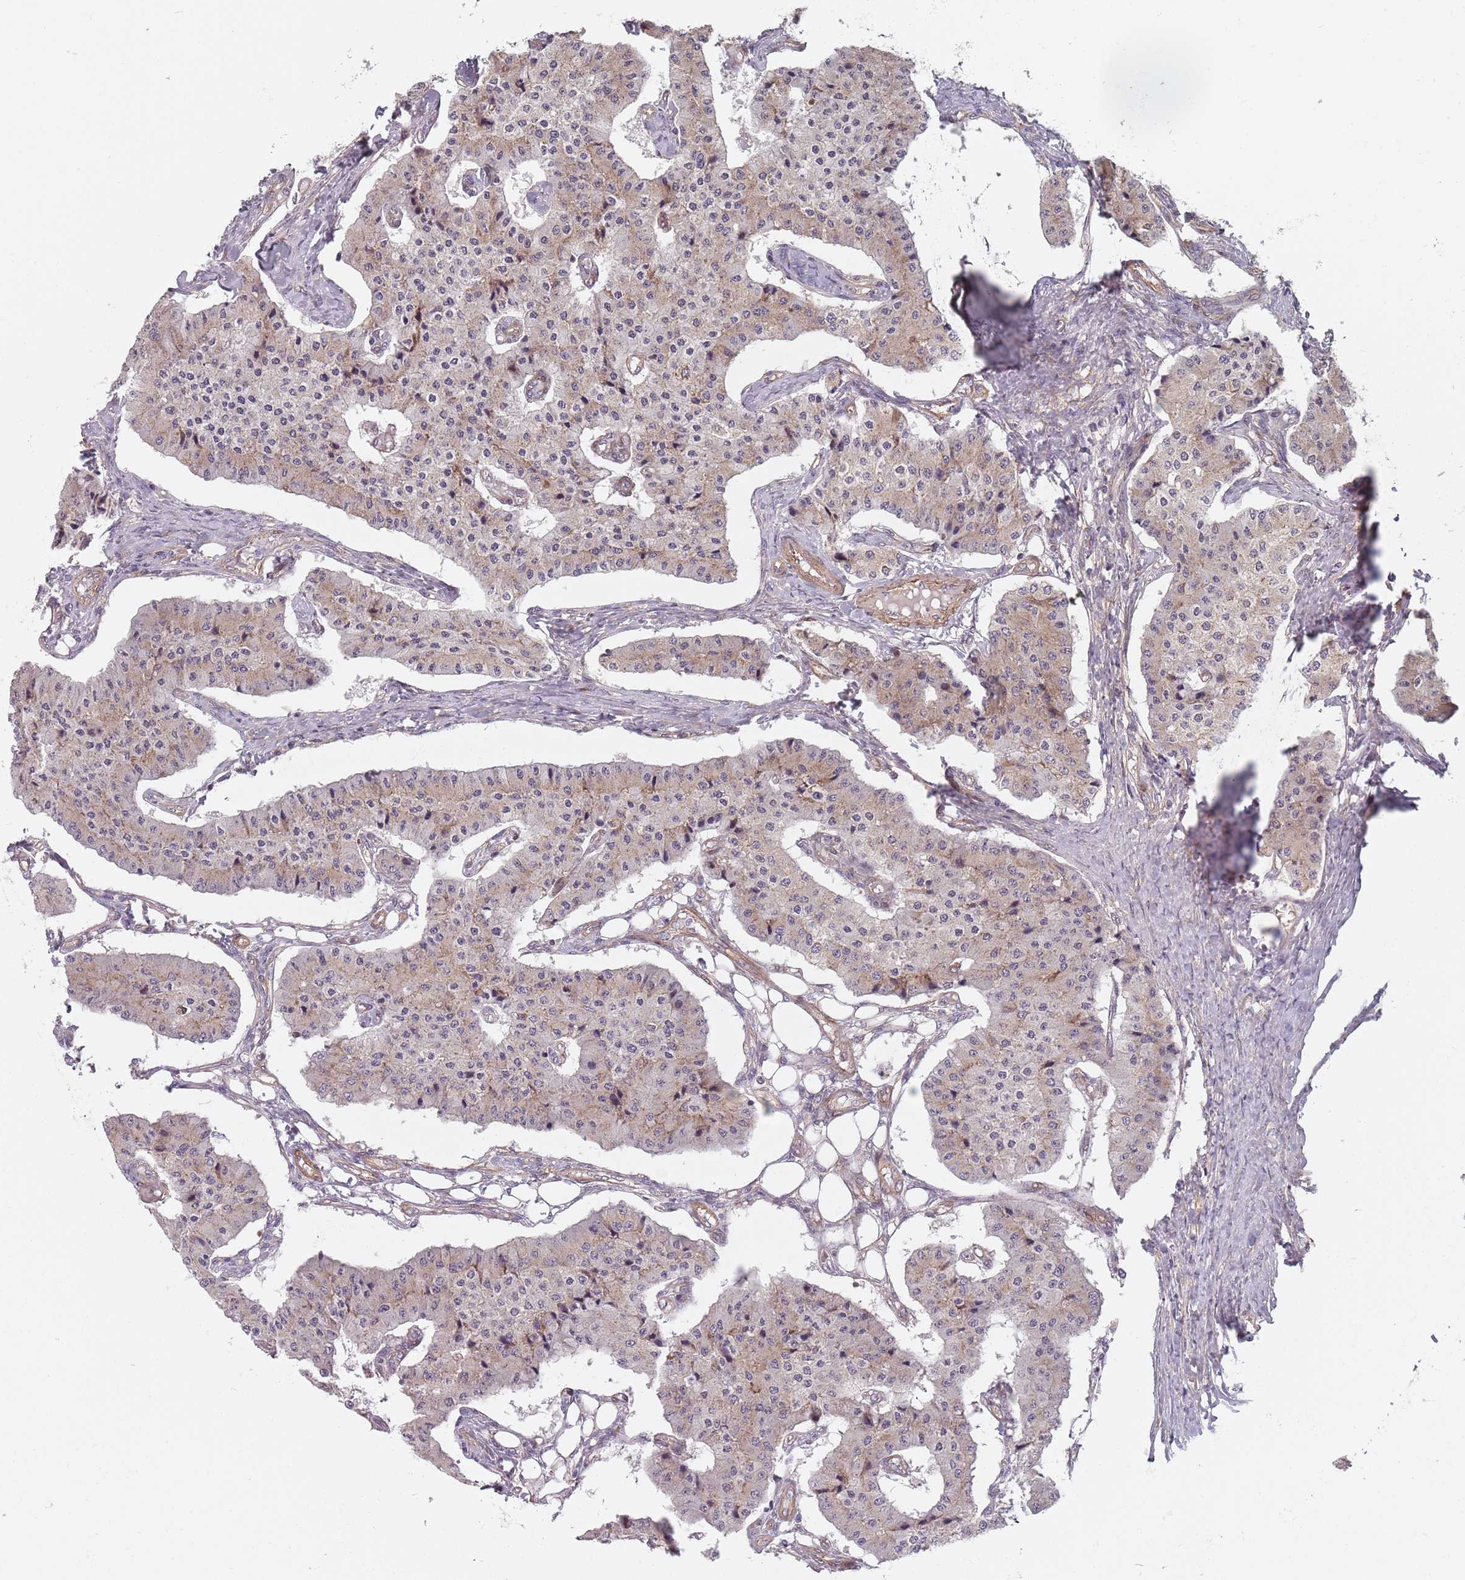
{"staining": {"intensity": "weak", "quantity": "<25%", "location": "cytoplasmic/membranous"}, "tissue": "carcinoid", "cell_type": "Tumor cells", "image_type": "cancer", "snomed": [{"axis": "morphology", "description": "Carcinoid, malignant, NOS"}, {"axis": "topography", "description": "Colon"}], "caption": "An immunohistochemistry (IHC) image of malignant carcinoid is shown. There is no staining in tumor cells of malignant carcinoid.", "gene": "NOTCH3", "patient": {"sex": "female", "age": 52}}